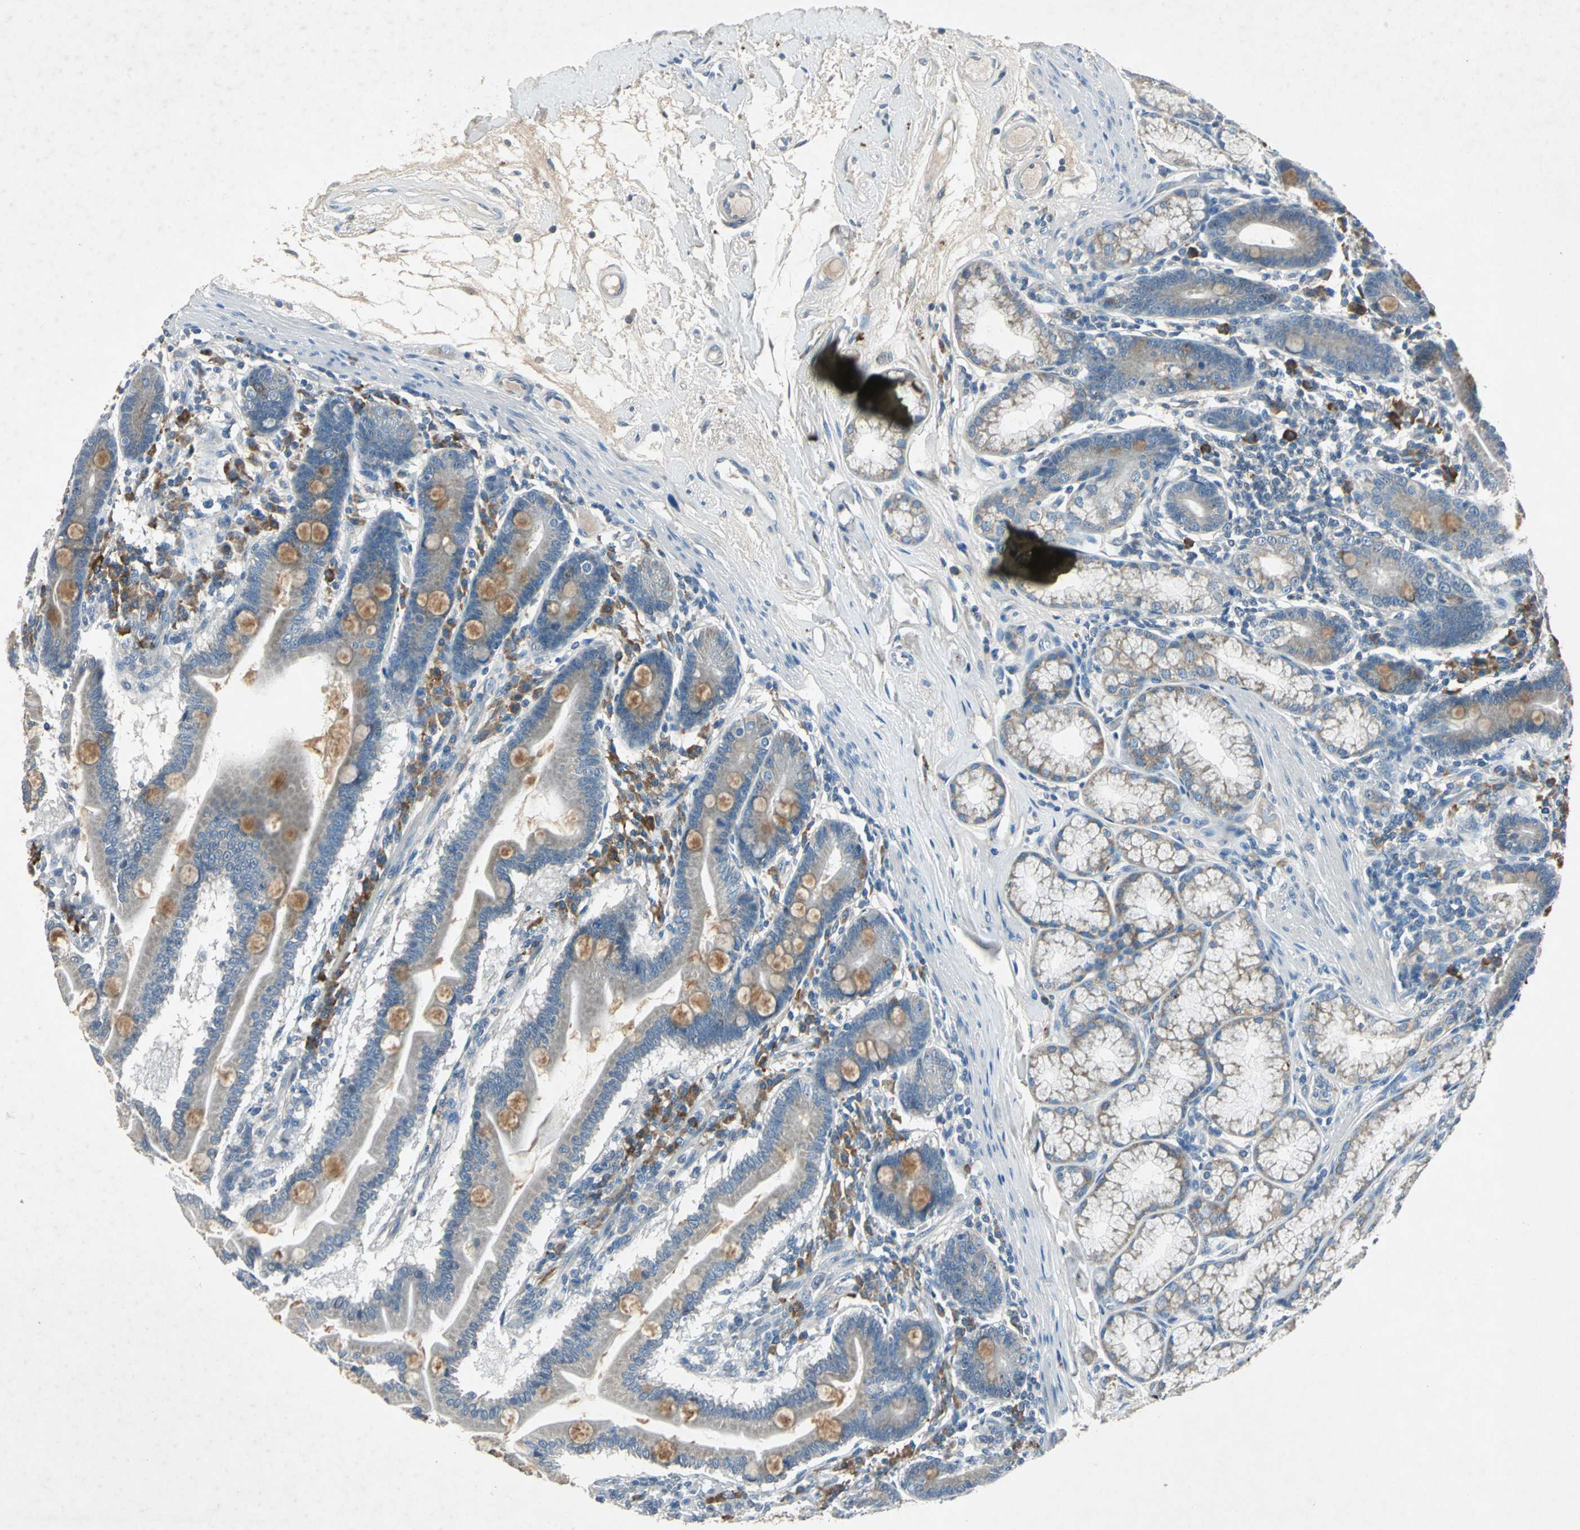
{"staining": {"intensity": "weak", "quantity": ">75%", "location": "cytoplasmic/membranous"}, "tissue": "duodenum", "cell_type": "Glandular cells", "image_type": "normal", "snomed": [{"axis": "morphology", "description": "Normal tissue, NOS"}, {"axis": "topography", "description": "Duodenum"}], "caption": "The photomicrograph reveals immunohistochemical staining of normal duodenum. There is weak cytoplasmic/membranous positivity is appreciated in approximately >75% of glandular cells.", "gene": "SLC2A13", "patient": {"sex": "female", "age": 64}}